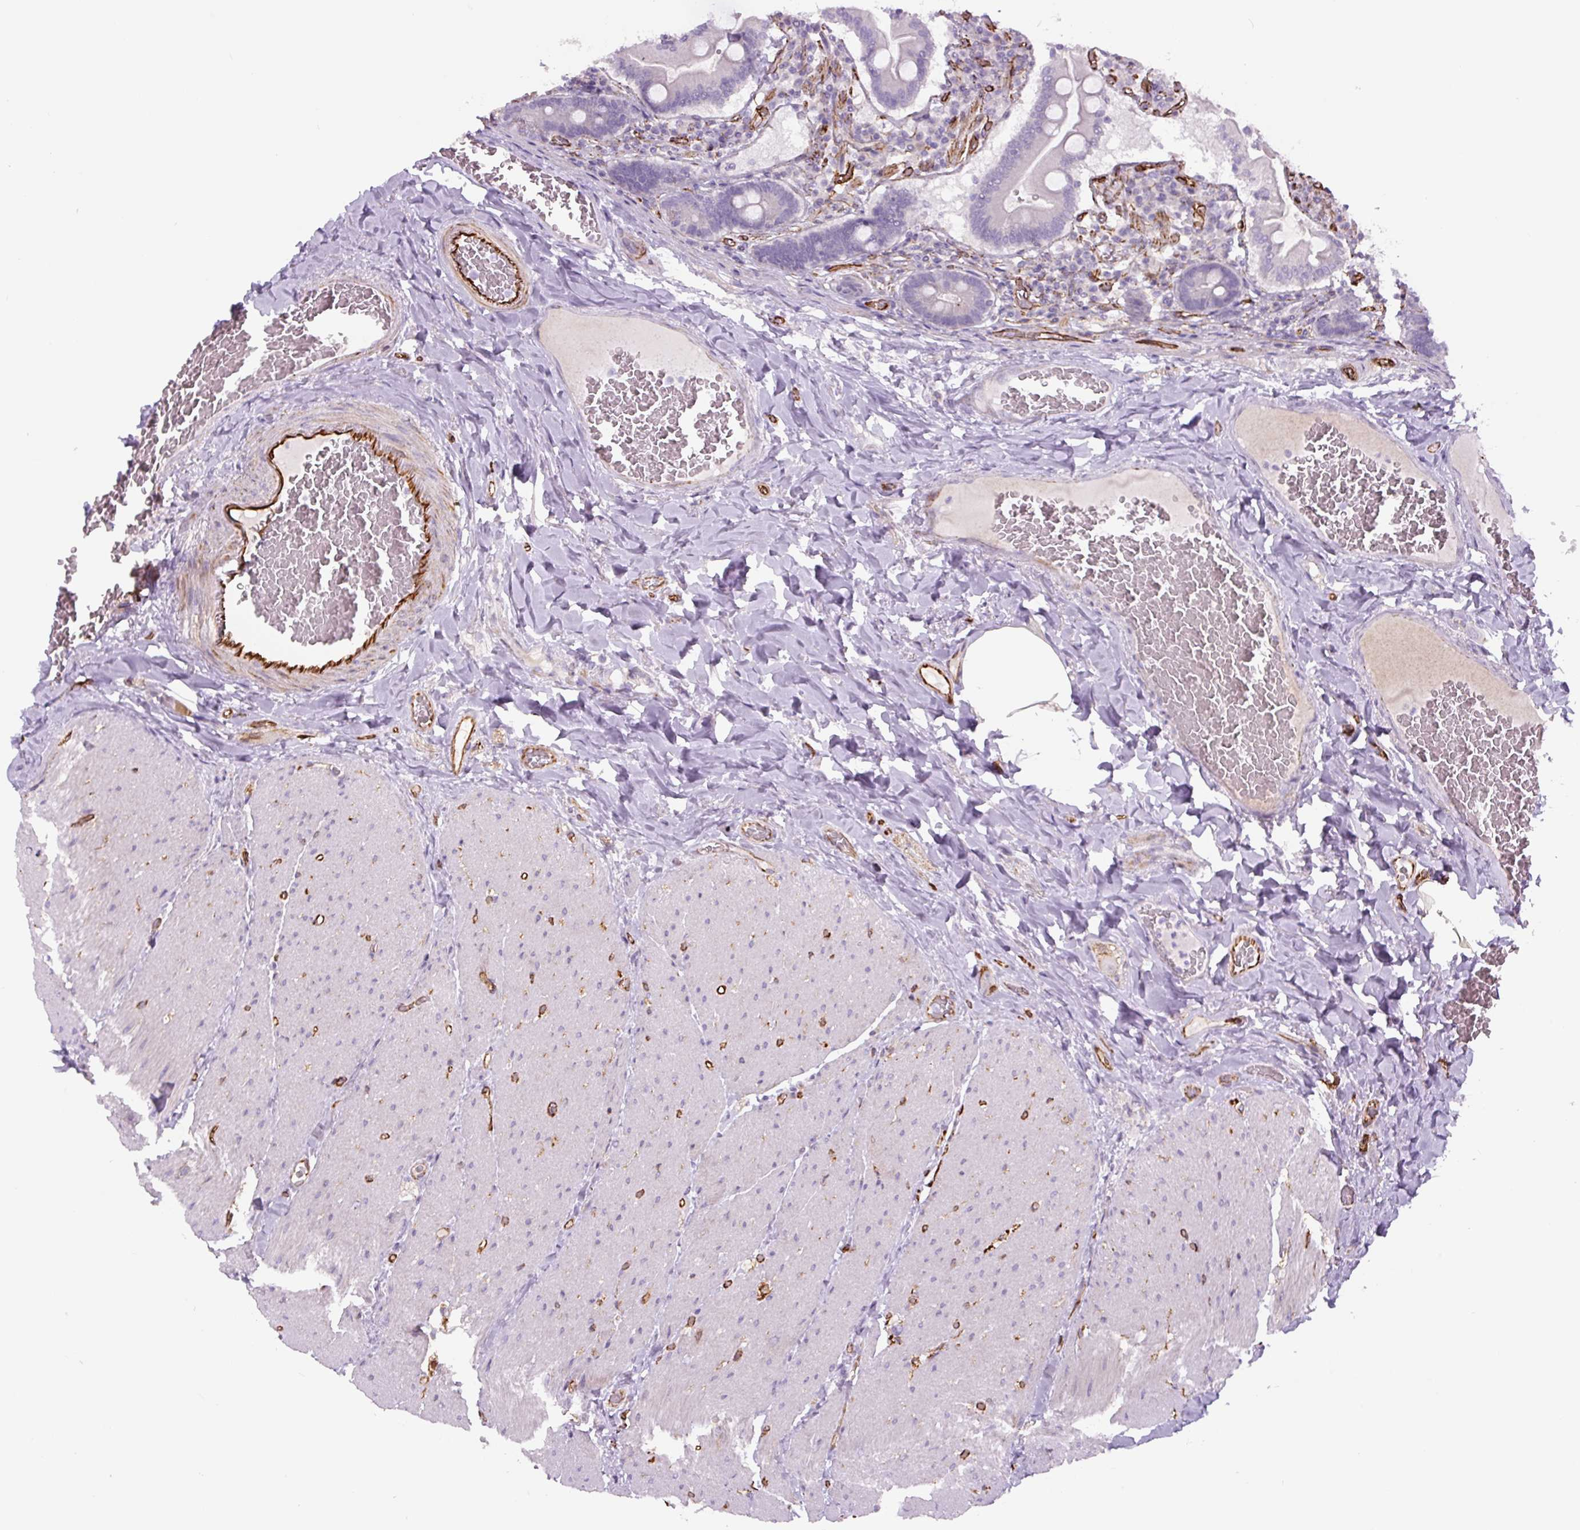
{"staining": {"intensity": "negative", "quantity": "none", "location": "none"}, "tissue": "duodenum", "cell_type": "Glandular cells", "image_type": "normal", "snomed": [{"axis": "morphology", "description": "Normal tissue, NOS"}, {"axis": "topography", "description": "Duodenum"}], "caption": "The immunohistochemistry (IHC) histopathology image has no significant staining in glandular cells of duodenum.", "gene": "NES", "patient": {"sex": "female", "age": 62}}